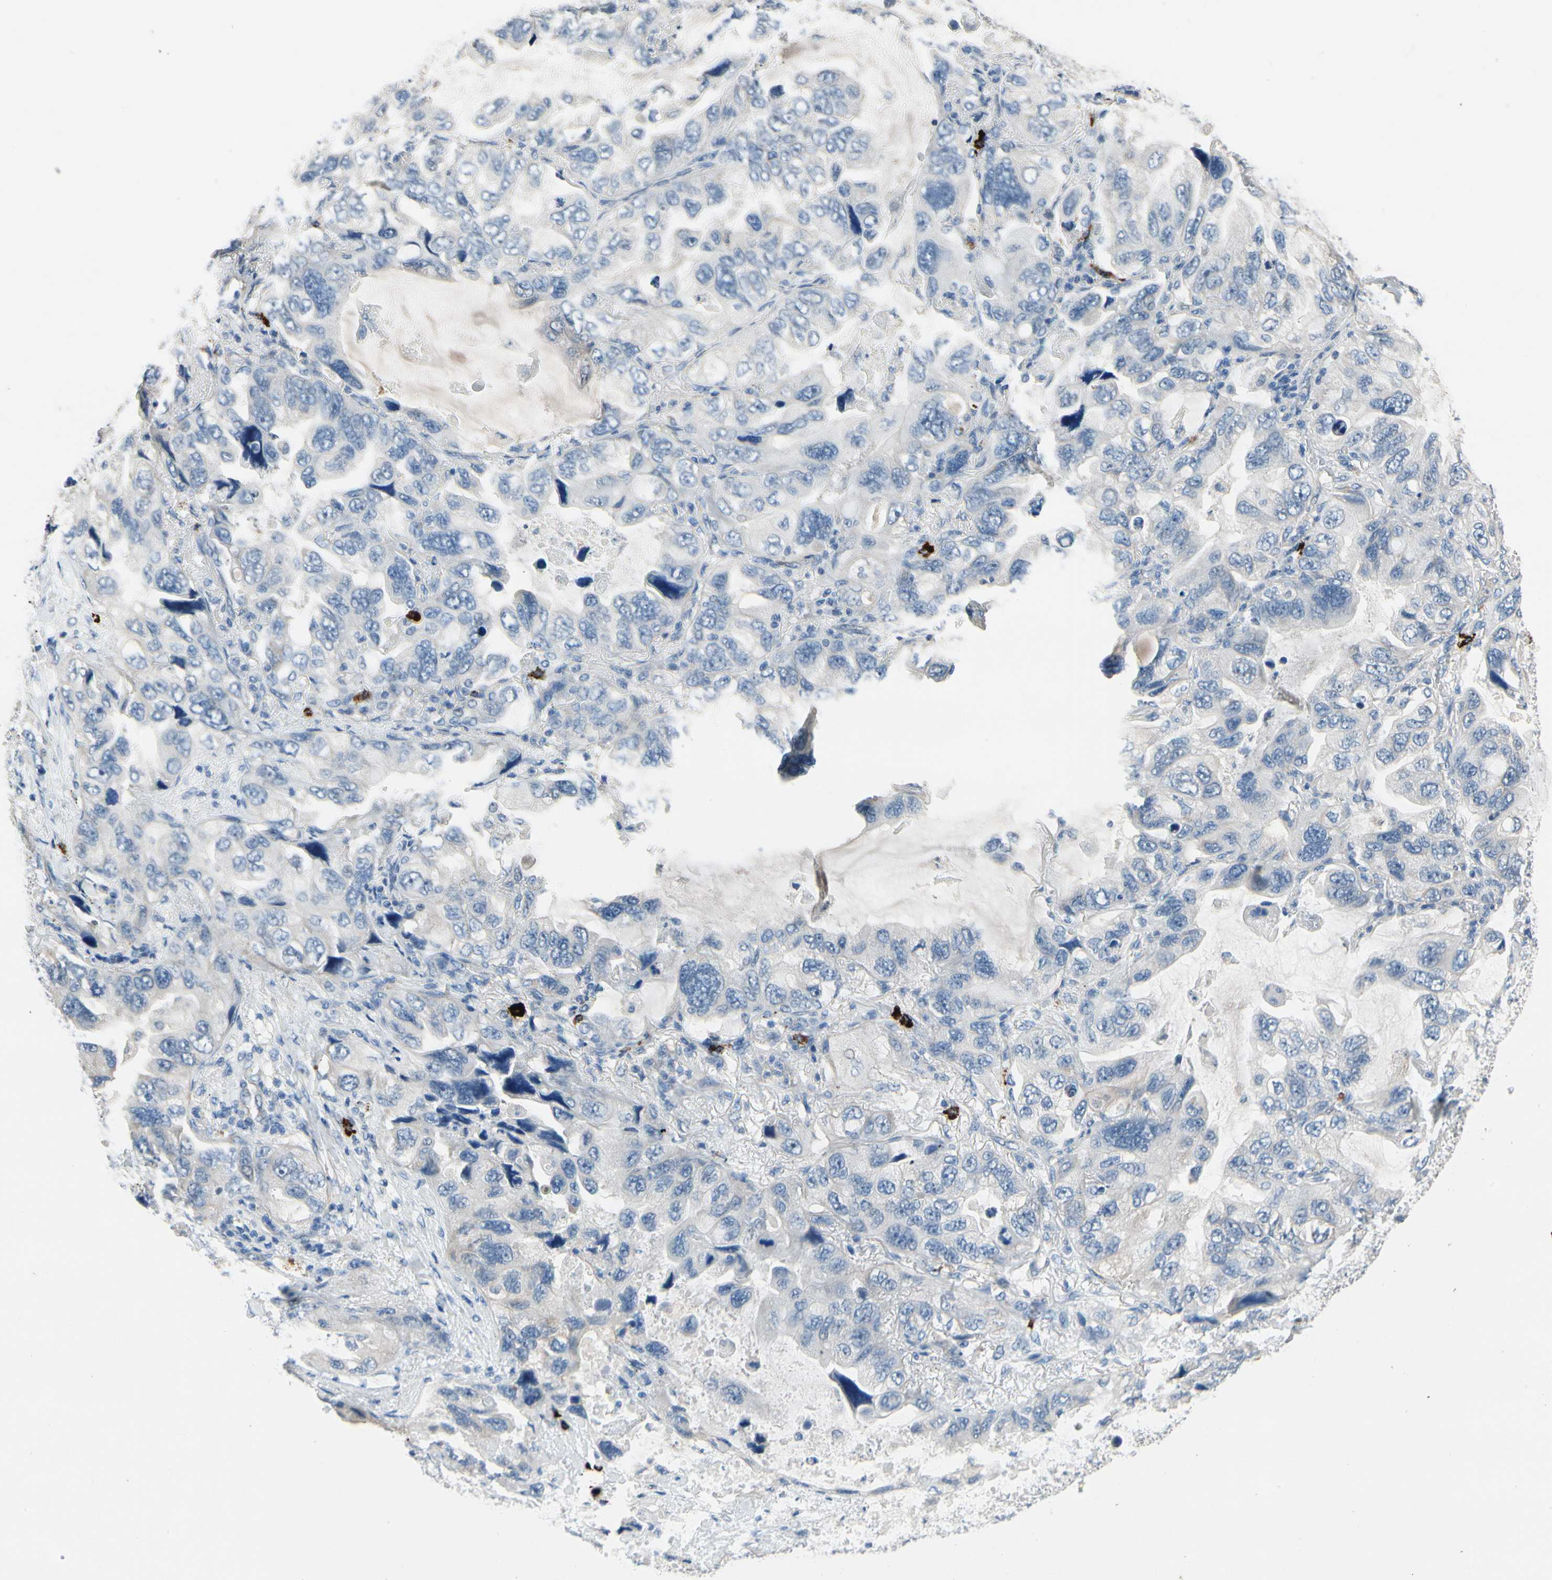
{"staining": {"intensity": "negative", "quantity": "none", "location": "none"}, "tissue": "lung cancer", "cell_type": "Tumor cells", "image_type": "cancer", "snomed": [{"axis": "morphology", "description": "Squamous cell carcinoma, NOS"}, {"axis": "topography", "description": "Lung"}], "caption": "An immunohistochemistry (IHC) image of lung squamous cell carcinoma is shown. There is no staining in tumor cells of lung squamous cell carcinoma.", "gene": "CPA3", "patient": {"sex": "female", "age": 73}}